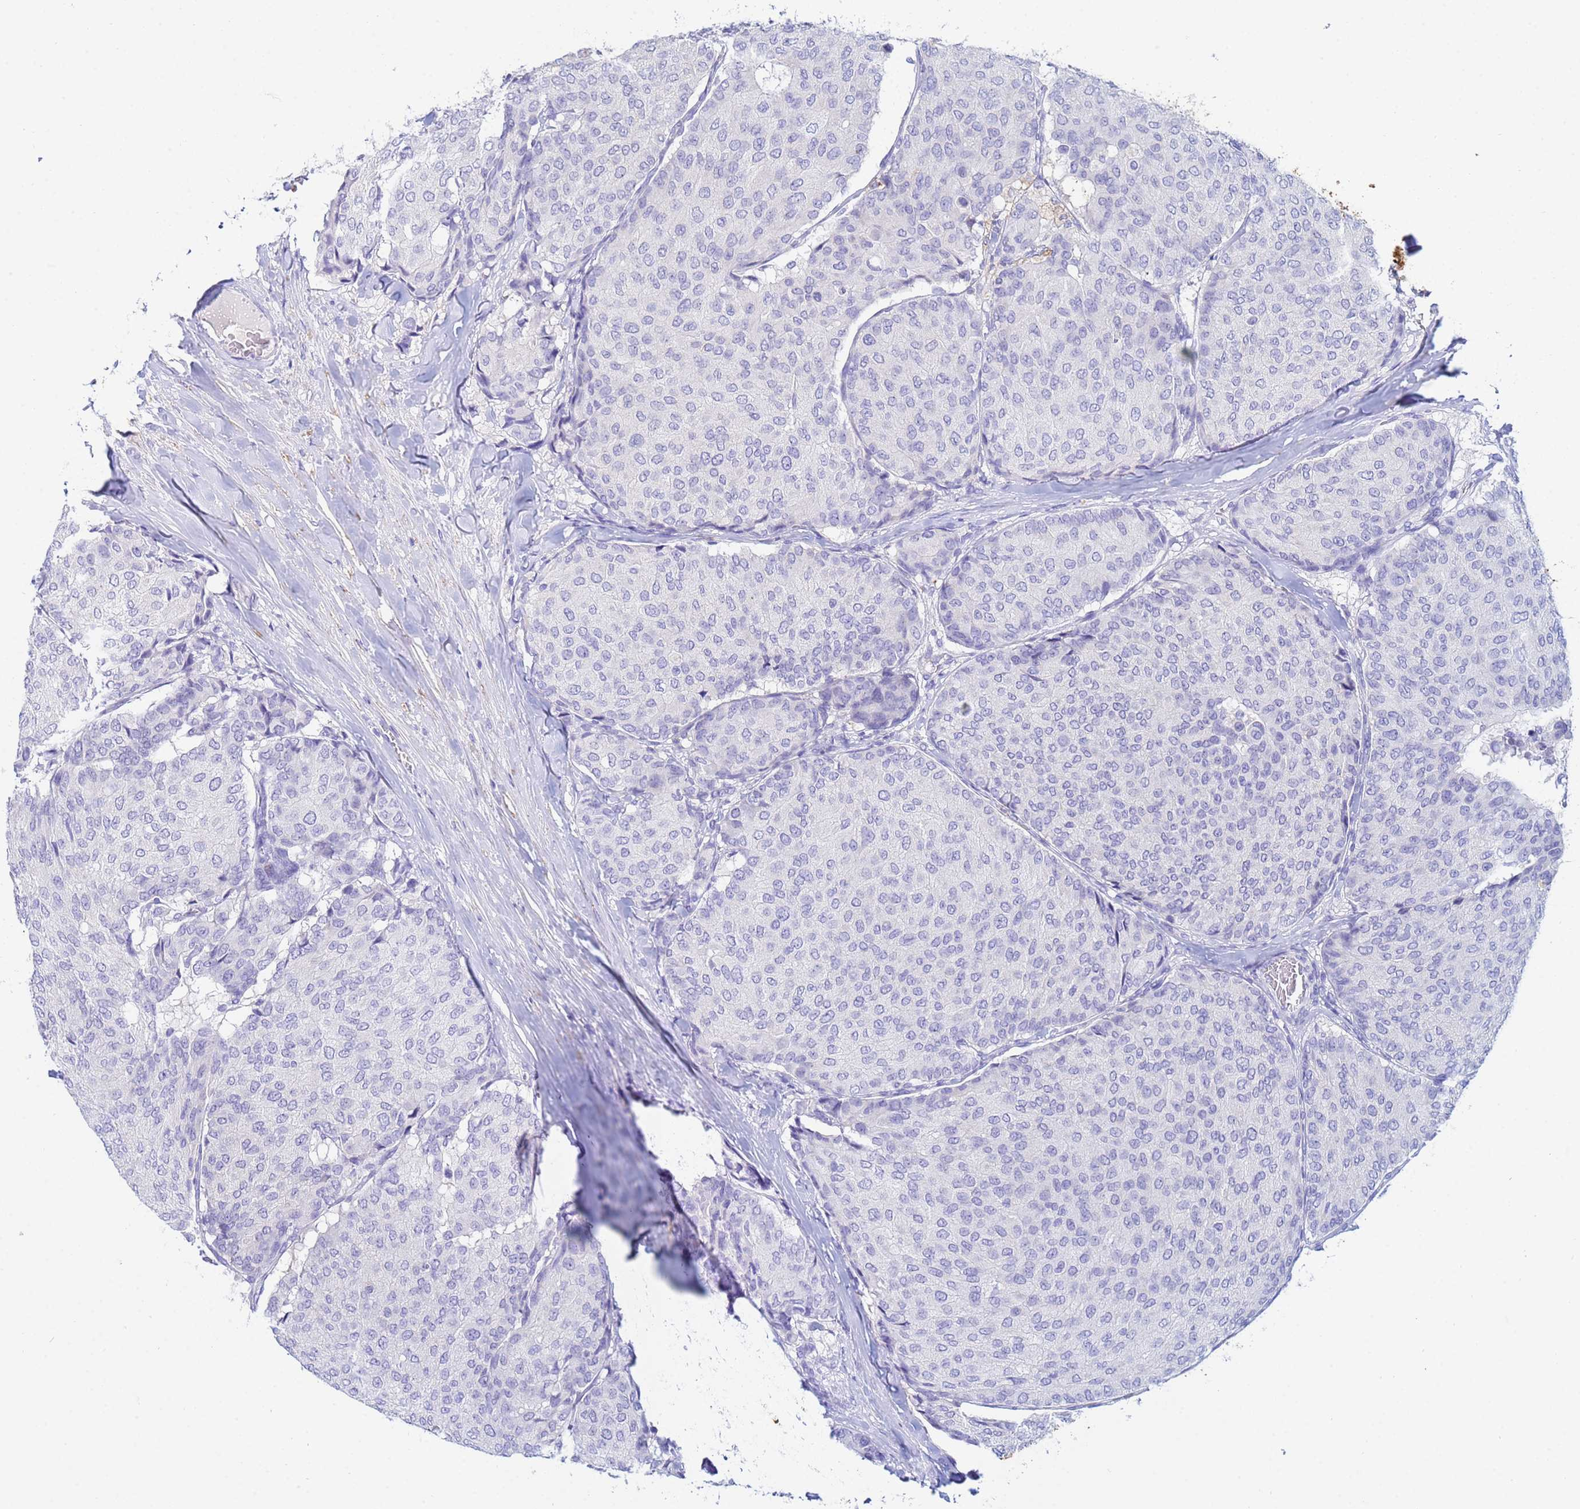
{"staining": {"intensity": "negative", "quantity": "none", "location": "none"}, "tissue": "breast cancer", "cell_type": "Tumor cells", "image_type": "cancer", "snomed": [{"axis": "morphology", "description": "Duct carcinoma"}, {"axis": "topography", "description": "Breast"}], "caption": "The image exhibits no significant expression in tumor cells of breast cancer (infiltrating ductal carcinoma).", "gene": "CSTB", "patient": {"sex": "female", "age": 75}}